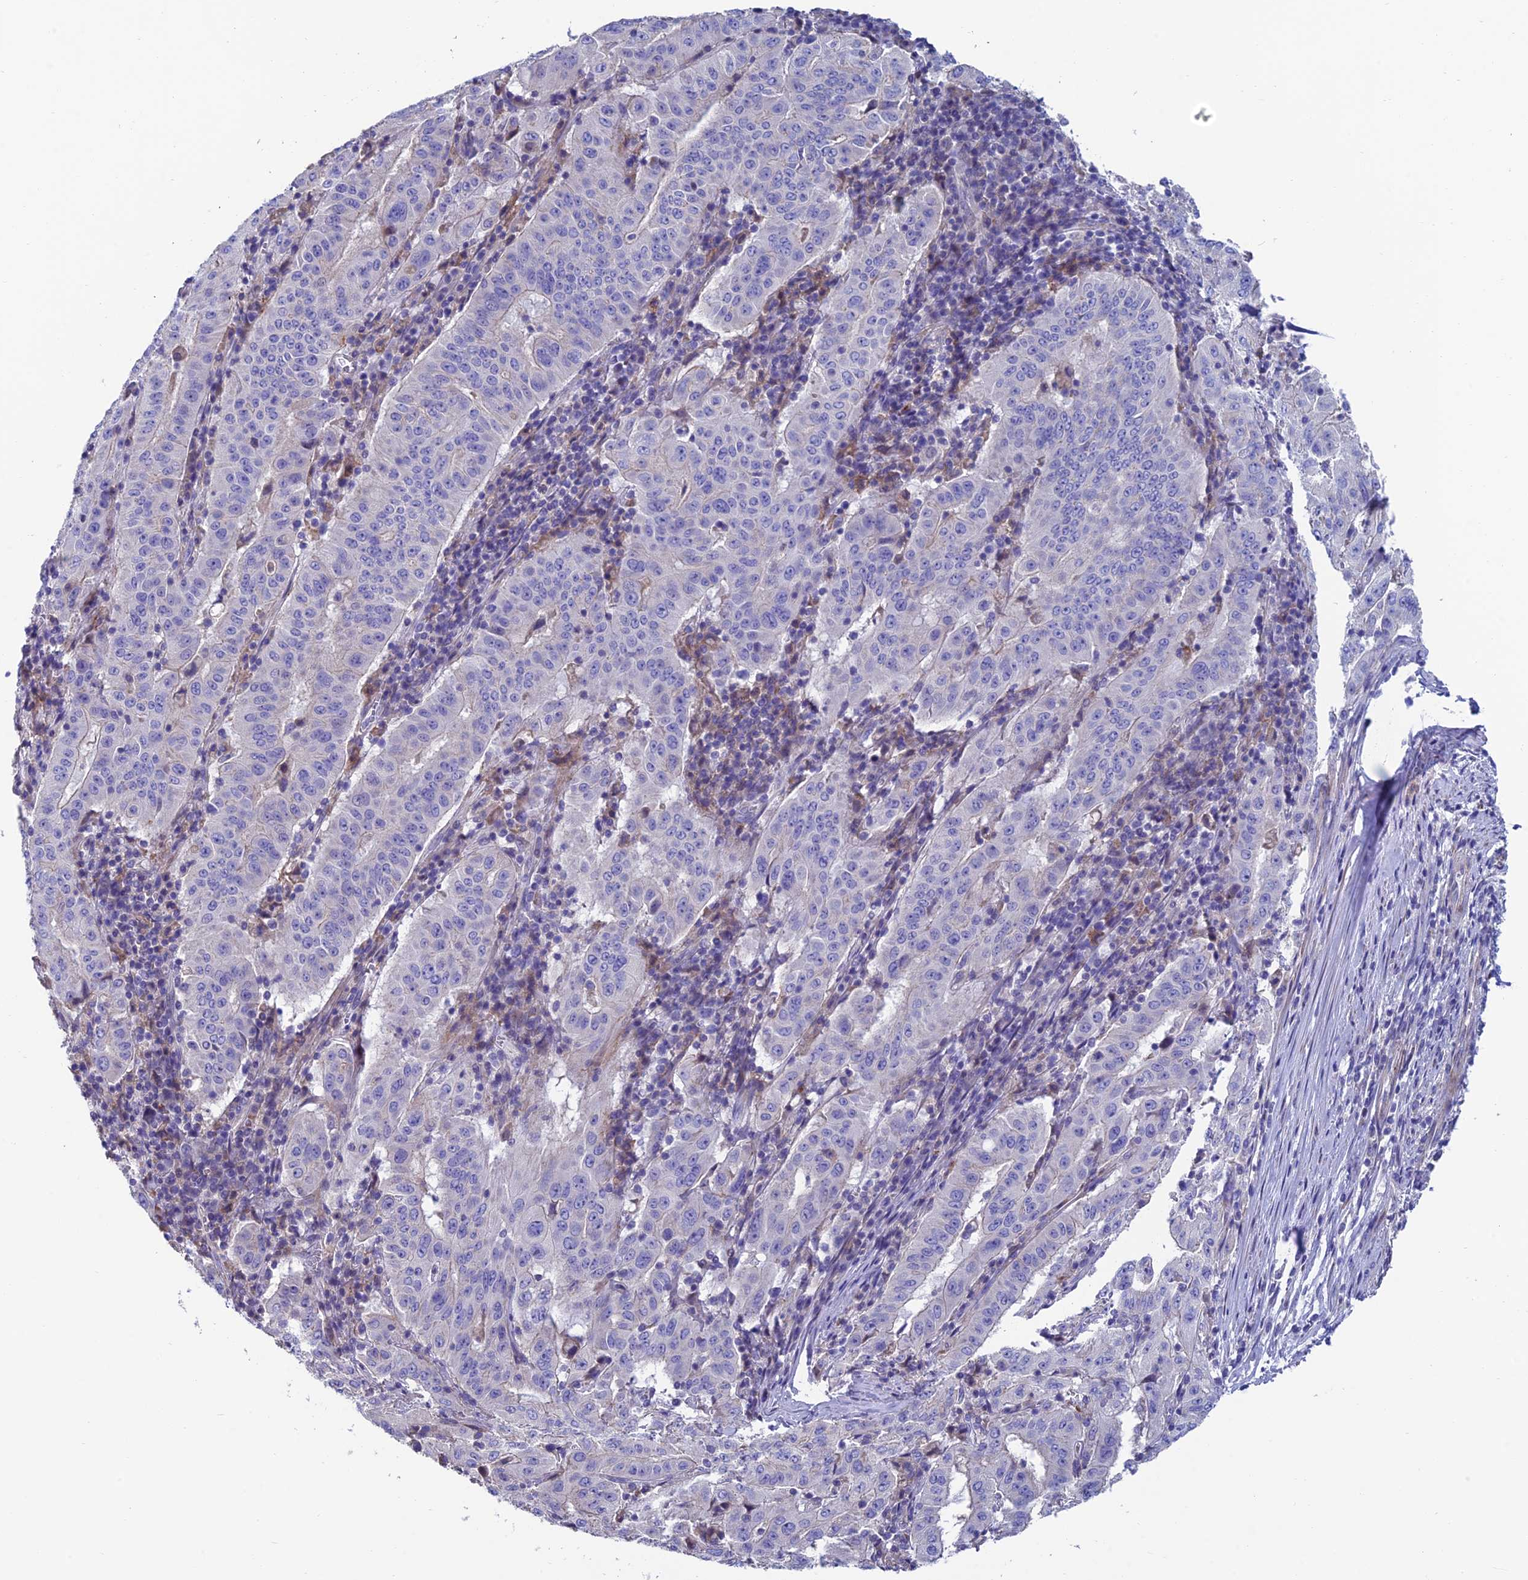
{"staining": {"intensity": "negative", "quantity": "none", "location": "none"}, "tissue": "pancreatic cancer", "cell_type": "Tumor cells", "image_type": "cancer", "snomed": [{"axis": "morphology", "description": "Adenocarcinoma, NOS"}, {"axis": "topography", "description": "Pancreas"}], "caption": "Human pancreatic adenocarcinoma stained for a protein using IHC demonstrates no expression in tumor cells.", "gene": "FAM178B", "patient": {"sex": "male", "age": 63}}